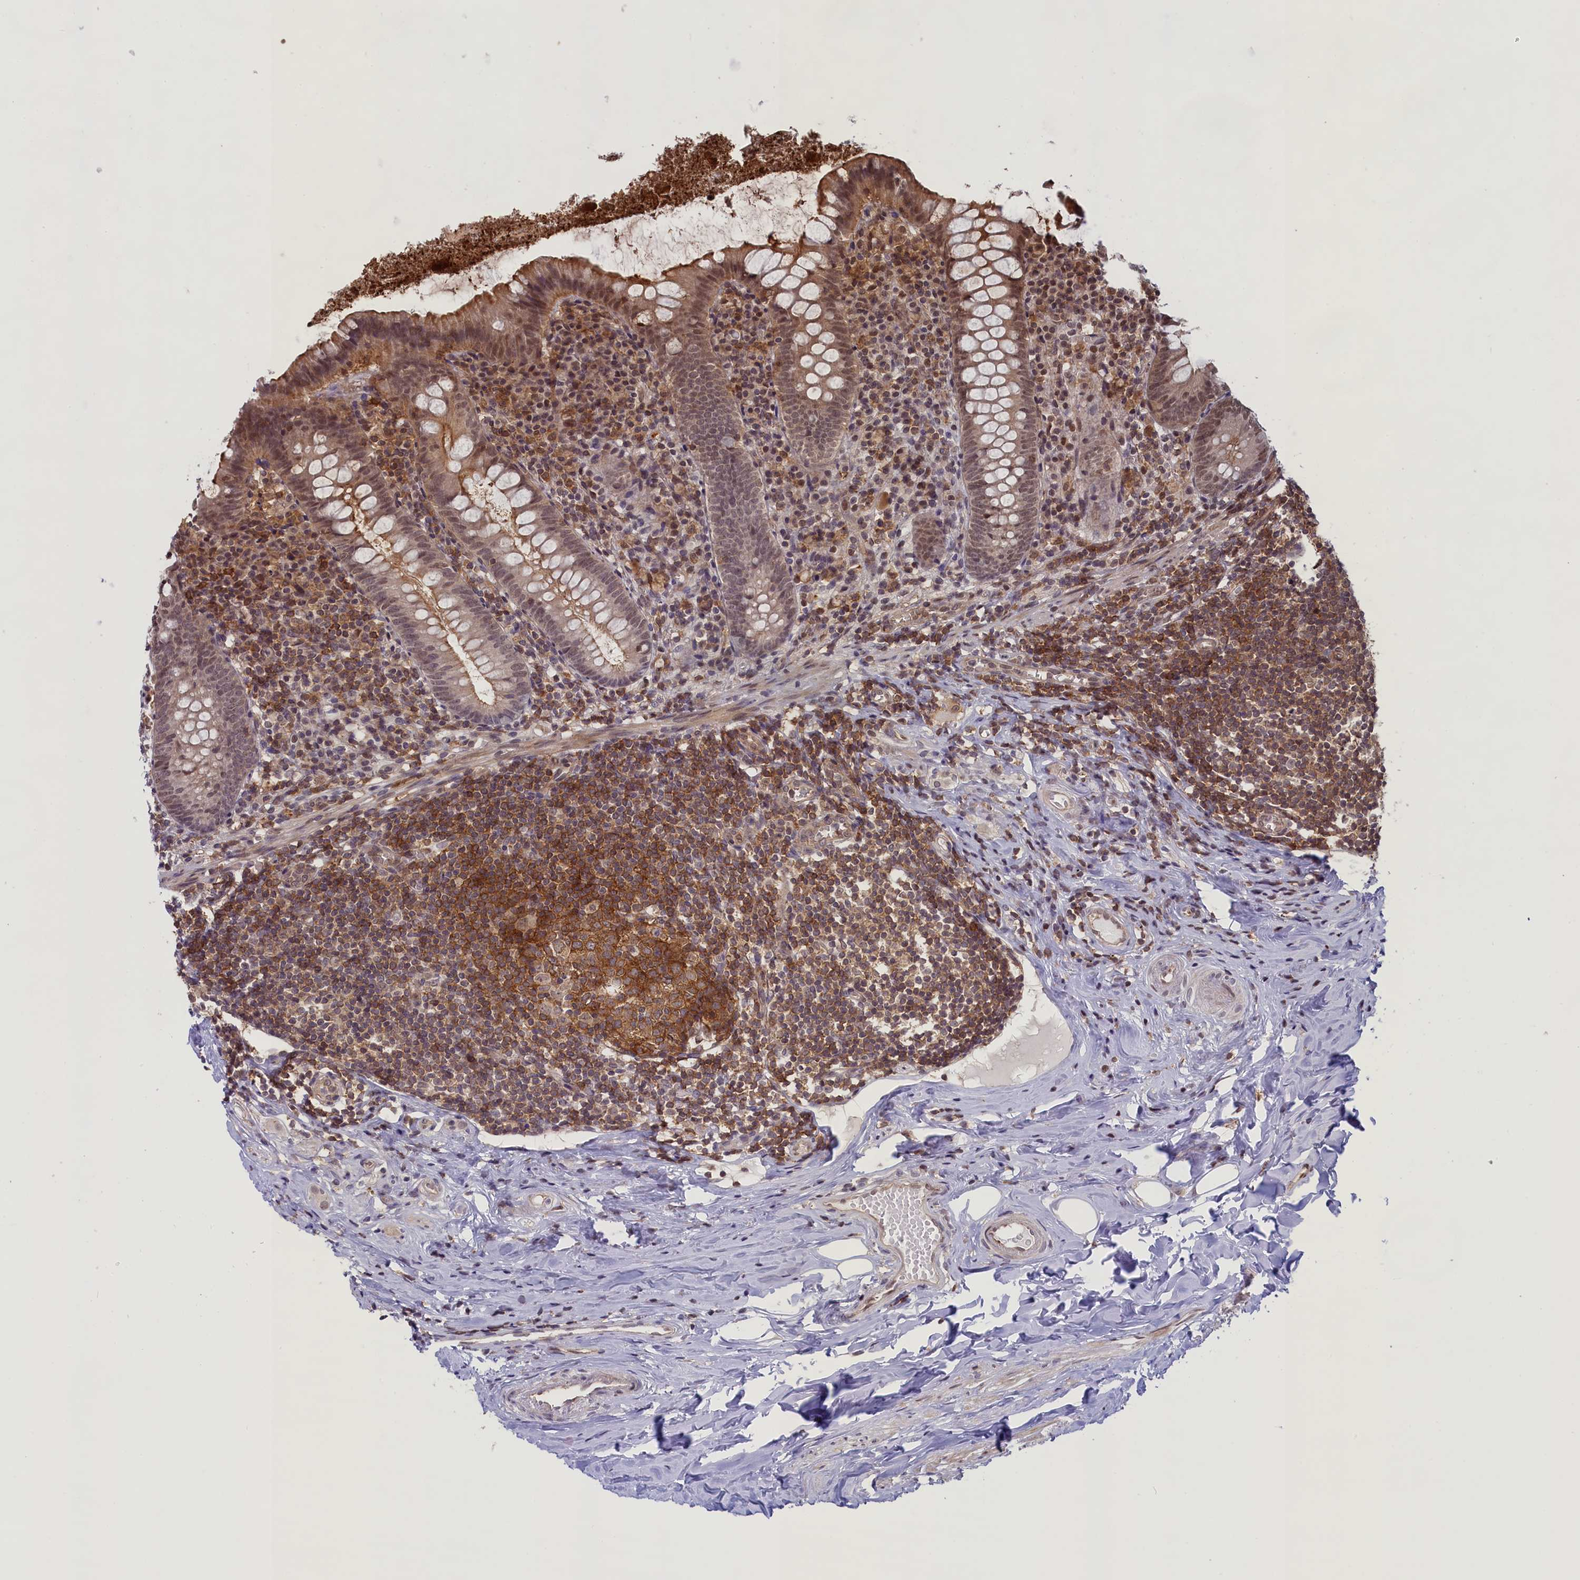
{"staining": {"intensity": "weak", "quantity": ">75%", "location": "nuclear"}, "tissue": "appendix", "cell_type": "Glandular cells", "image_type": "normal", "snomed": [{"axis": "morphology", "description": "Normal tissue, NOS"}, {"axis": "topography", "description": "Appendix"}], "caption": "An image of human appendix stained for a protein demonstrates weak nuclear brown staining in glandular cells.", "gene": "FCHO1", "patient": {"sex": "female", "age": 51}}